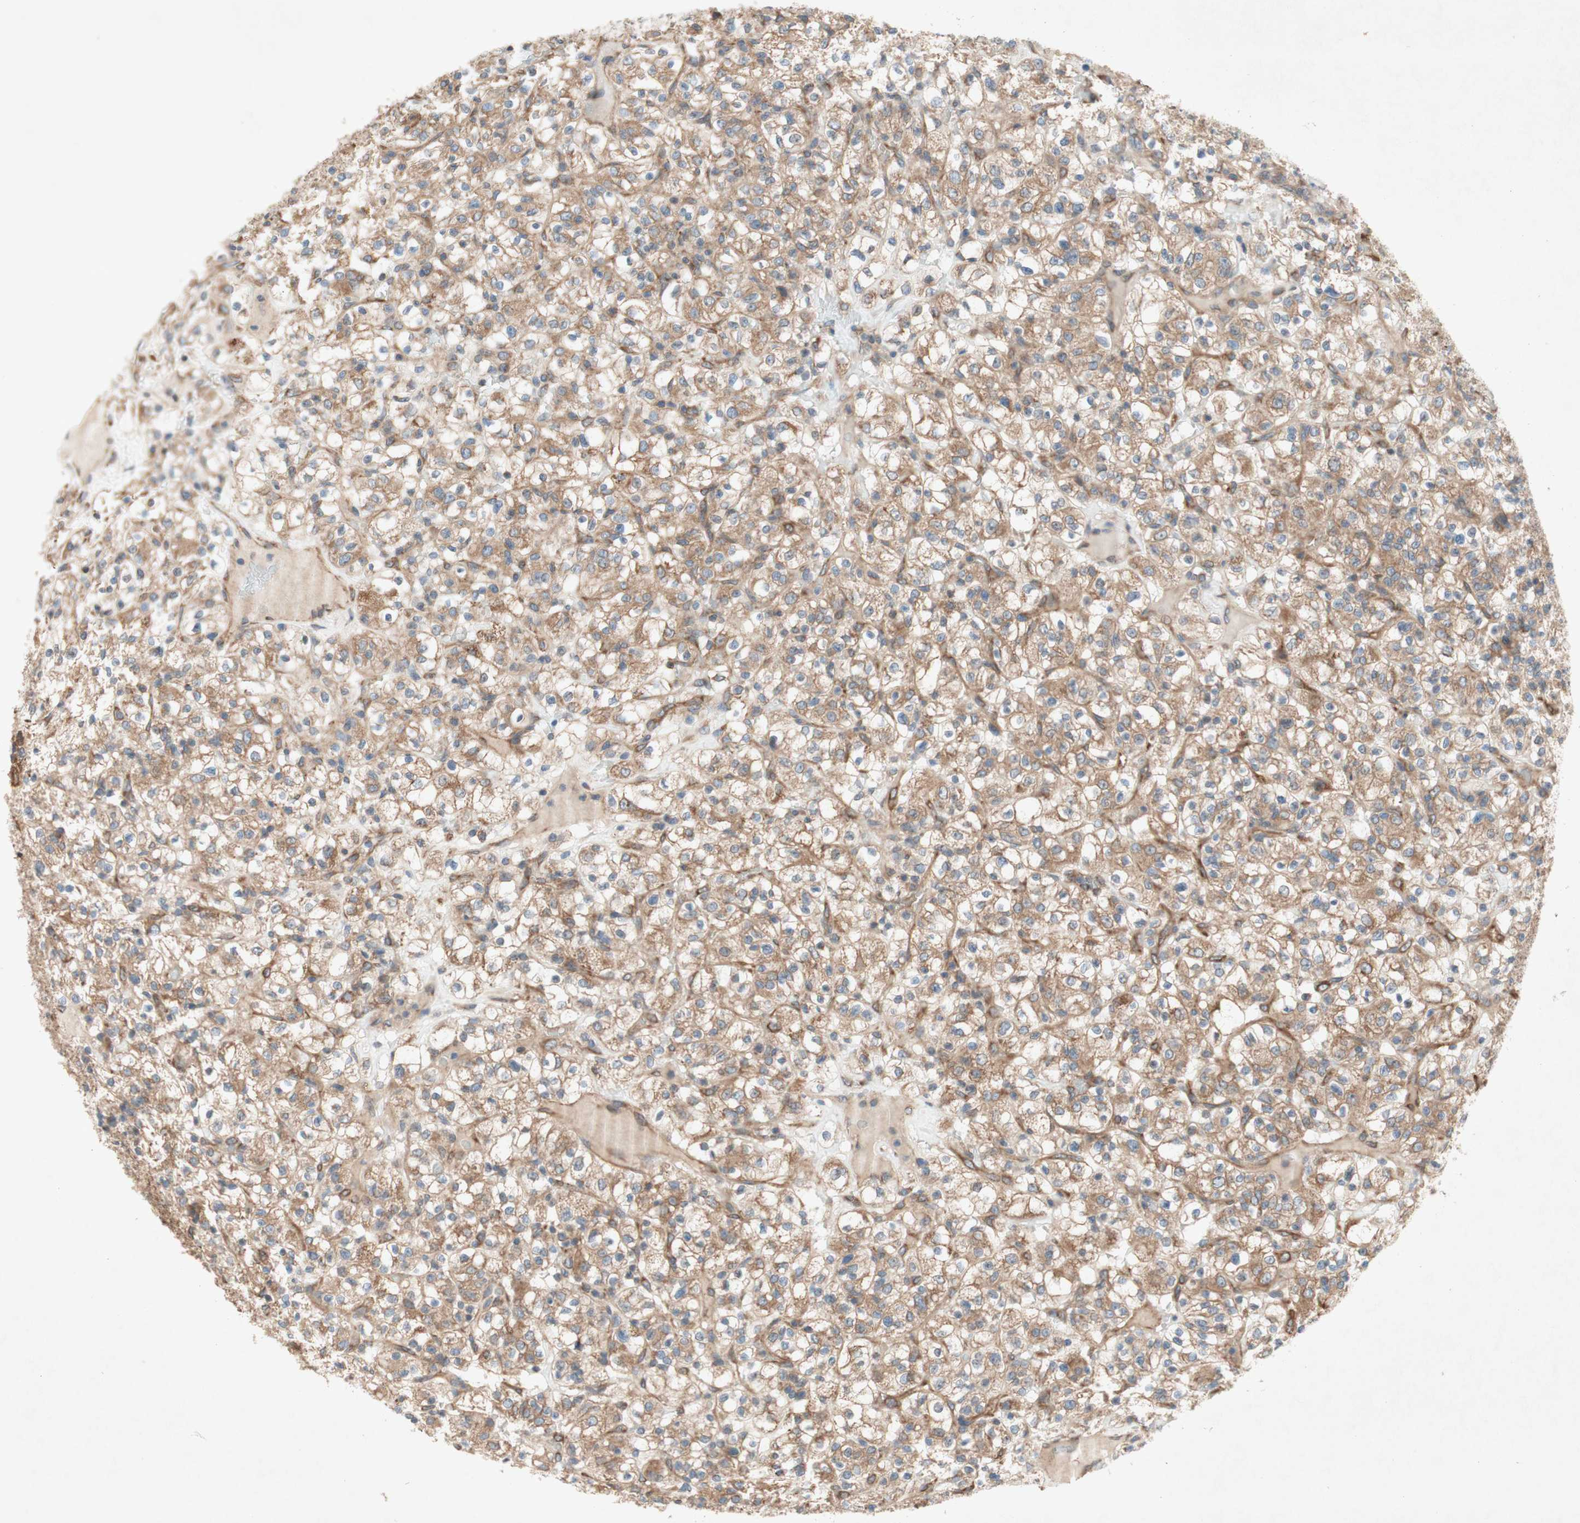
{"staining": {"intensity": "moderate", "quantity": ">75%", "location": "cytoplasmic/membranous"}, "tissue": "renal cancer", "cell_type": "Tumor cells", "image_type": "cancer", "snomed": [{"axis": "morphology", "description": "Normal tissue, NOS"}, {"axis": "morphology", "description": "Adenocarcinoma, NOS"}, {"axis": "topography", "description": "Kidney"}], "caption": "There is medium levels of moderate cytoplasmic/membranous positivity in tumor cells of adenocarcinoma (renal), as demonstrated by immunohistochemical staining (brown color).", "gene": "SOCS2", "patient": {"sex": "female", "age": 72}}